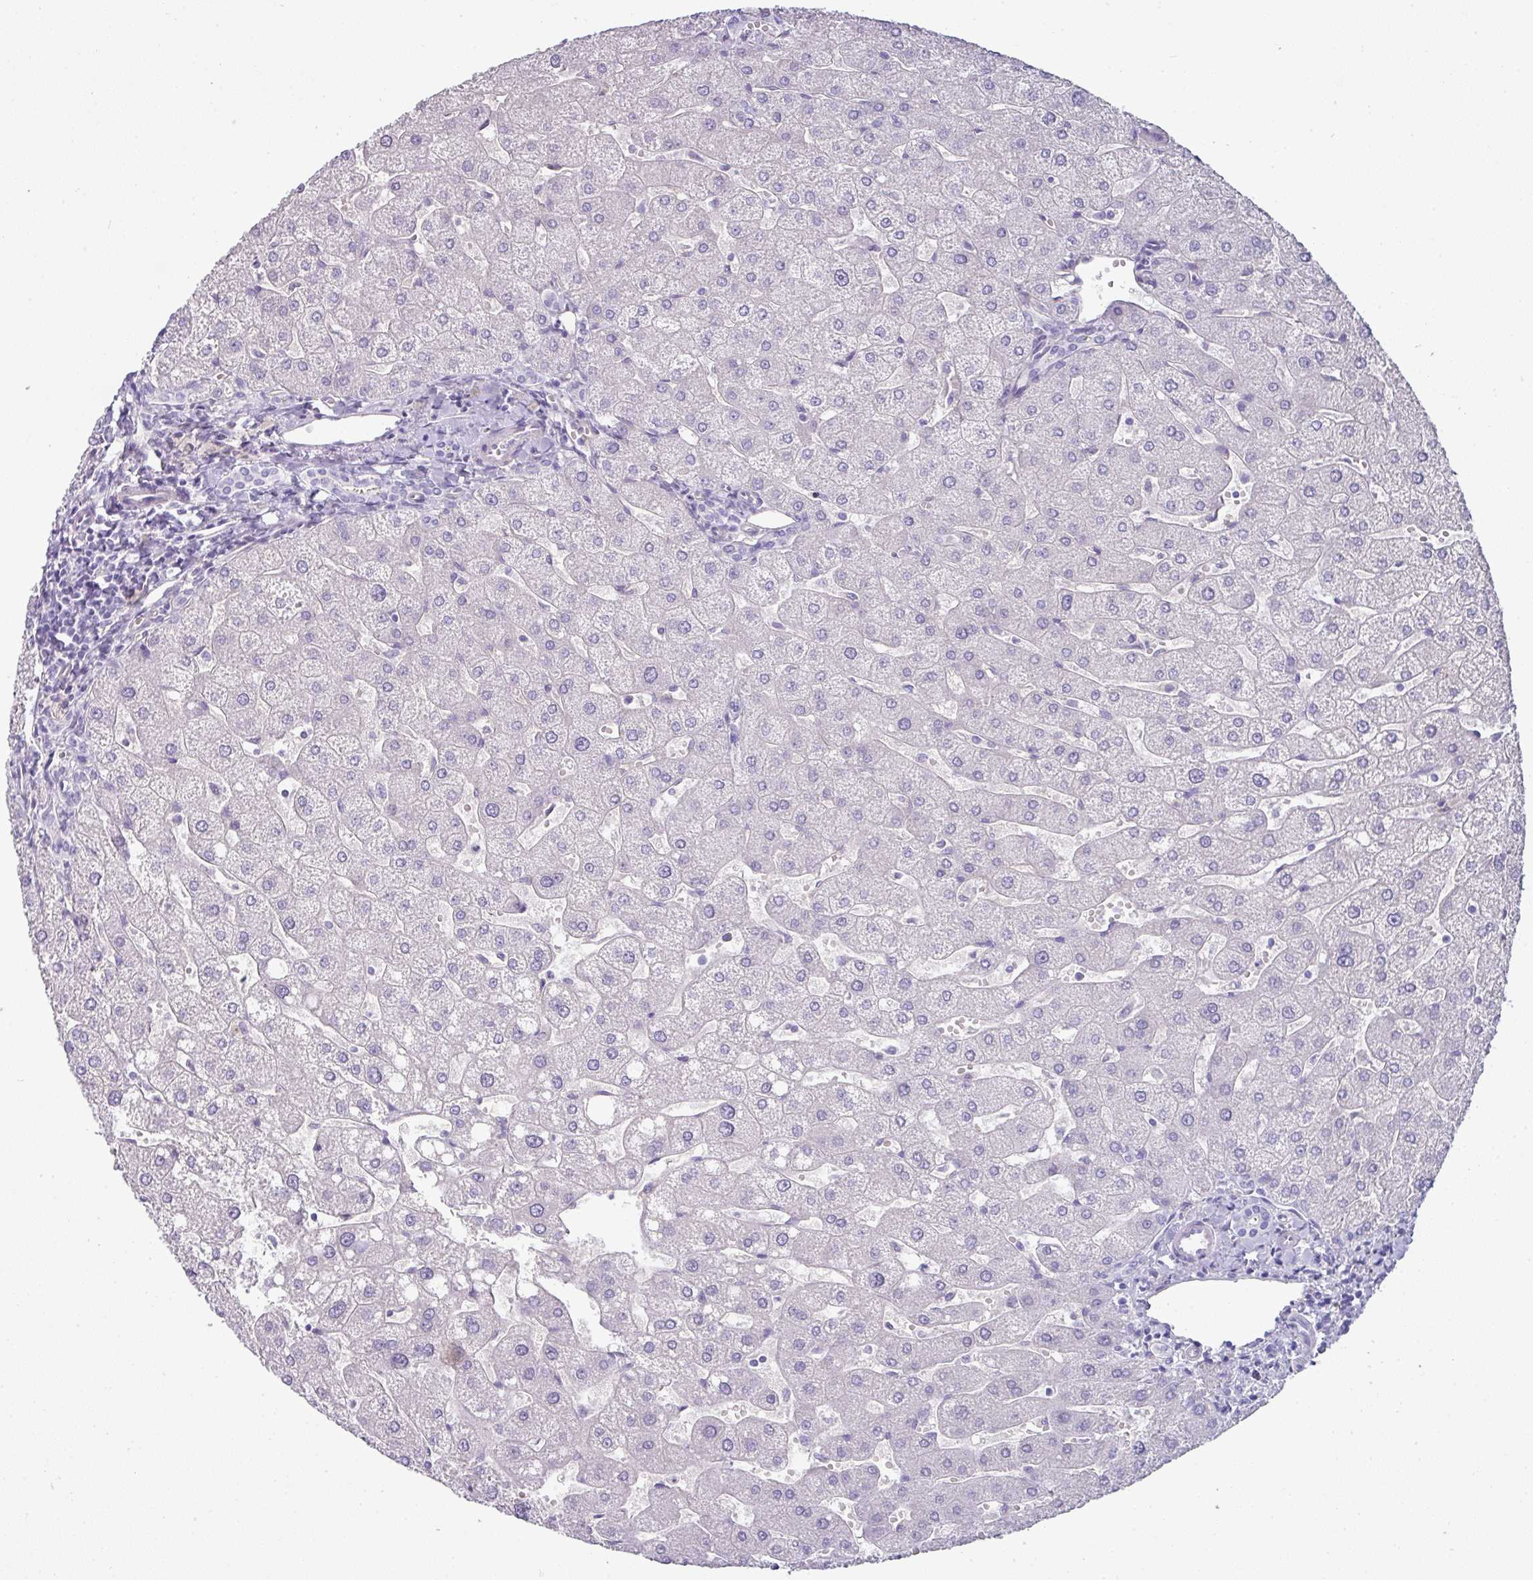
{"staining": {"intensity": "negative", "quantity": "none", "location": "none"}, "tissue": "liver", "cell_type": "Cholangiocytes", "image_type": "normal", "snomed": [{"axis": "morphology", "description": "Normal tissue, NOS"}, {"axis": "topography", "description": "Liver"}], "caption": "An image of human liver is negative for staining in cholangiocytes. (Brightfield microscopy of DAB immunohistochemistry at high magnification).", "gene": "OR52N1", "patient": {"sex": "male", "age": 67}}